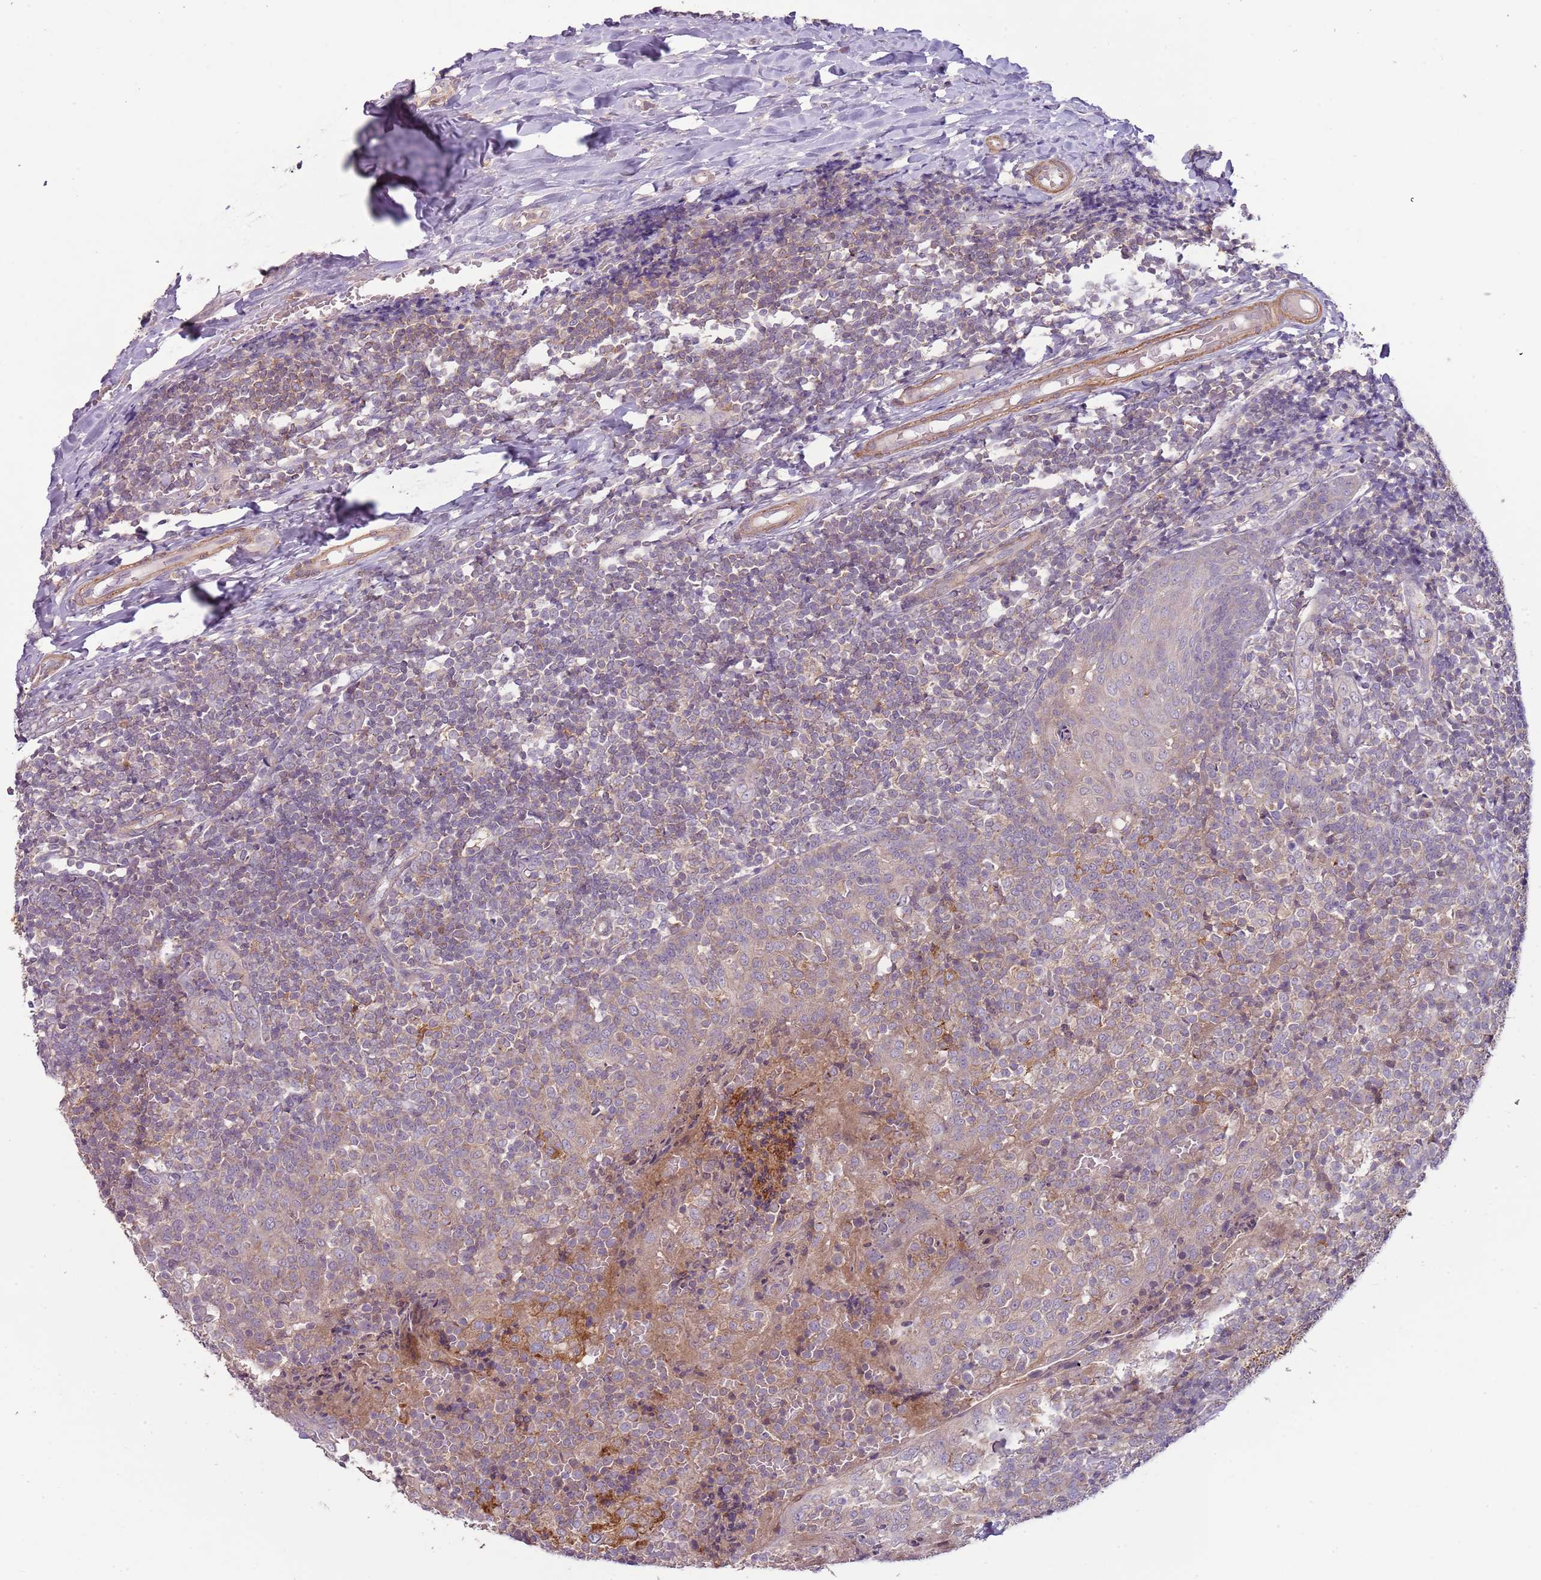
{"staining": {"intensity": "weak", "quantity": "25%-75%", "location": "cytoplasmic/membranous"}, "tissue": "tonsil", "cell_type": "Germinal center cells", "image_type": "normal", "snomed": [{"axis": "morphology", "description": "Normal tissue, NOS"}, {"axis": "topography", "description": "Tonsil"}], "caption": "Immunohistochemistry (DAB) staining of benign tonsil reveals weak cytoplasmic/membranous protein positivity in about 25%-75% of germinal center cells.", "gene": "DTD2", "patient": {"sex": "female", "age": 19}}